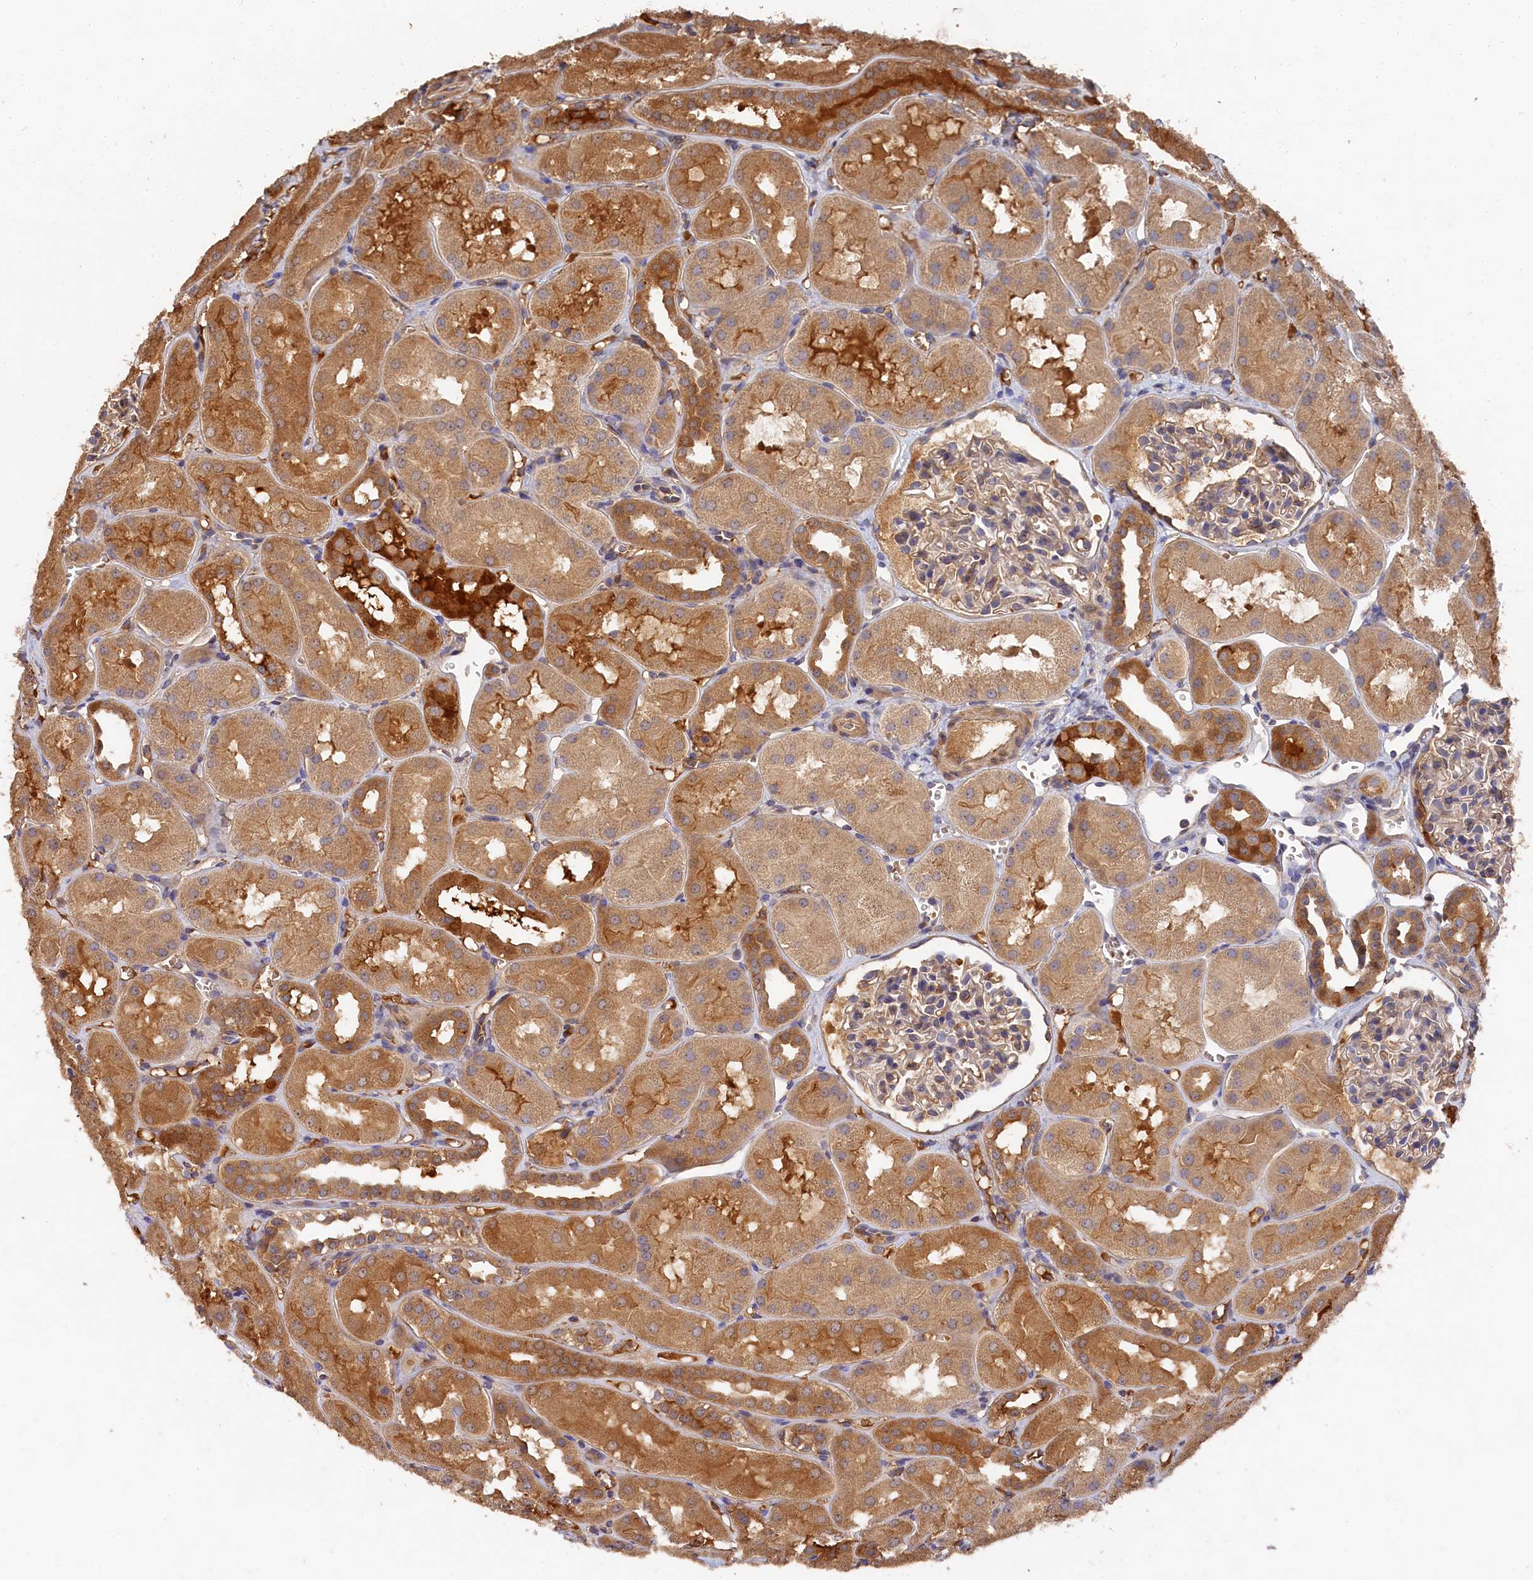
{"staining": {"intensity": "weak", "quantity": ">75%", "location": "cytoplasmic/membranous"}, "tissue": "kidney", "cell_type": "Cells in glomeruli", "image_type": "normal", "snomed": [{"axis": "morphology", "description": "Normal tissue, NOS"}, {"axis": "topography", "description": "Kidney"}, {"axis": "topography", "description": "Urinary bladder"}], "caption": "Brown immunohistochemical staining in benign human kidney reveals weak cytoplasmic/membranous expression in about >75% of cells in glomeruli. Nuclei are stained in blue.", "gene": "DHRS11", "patient": {"sex": "male", "age": 16}}